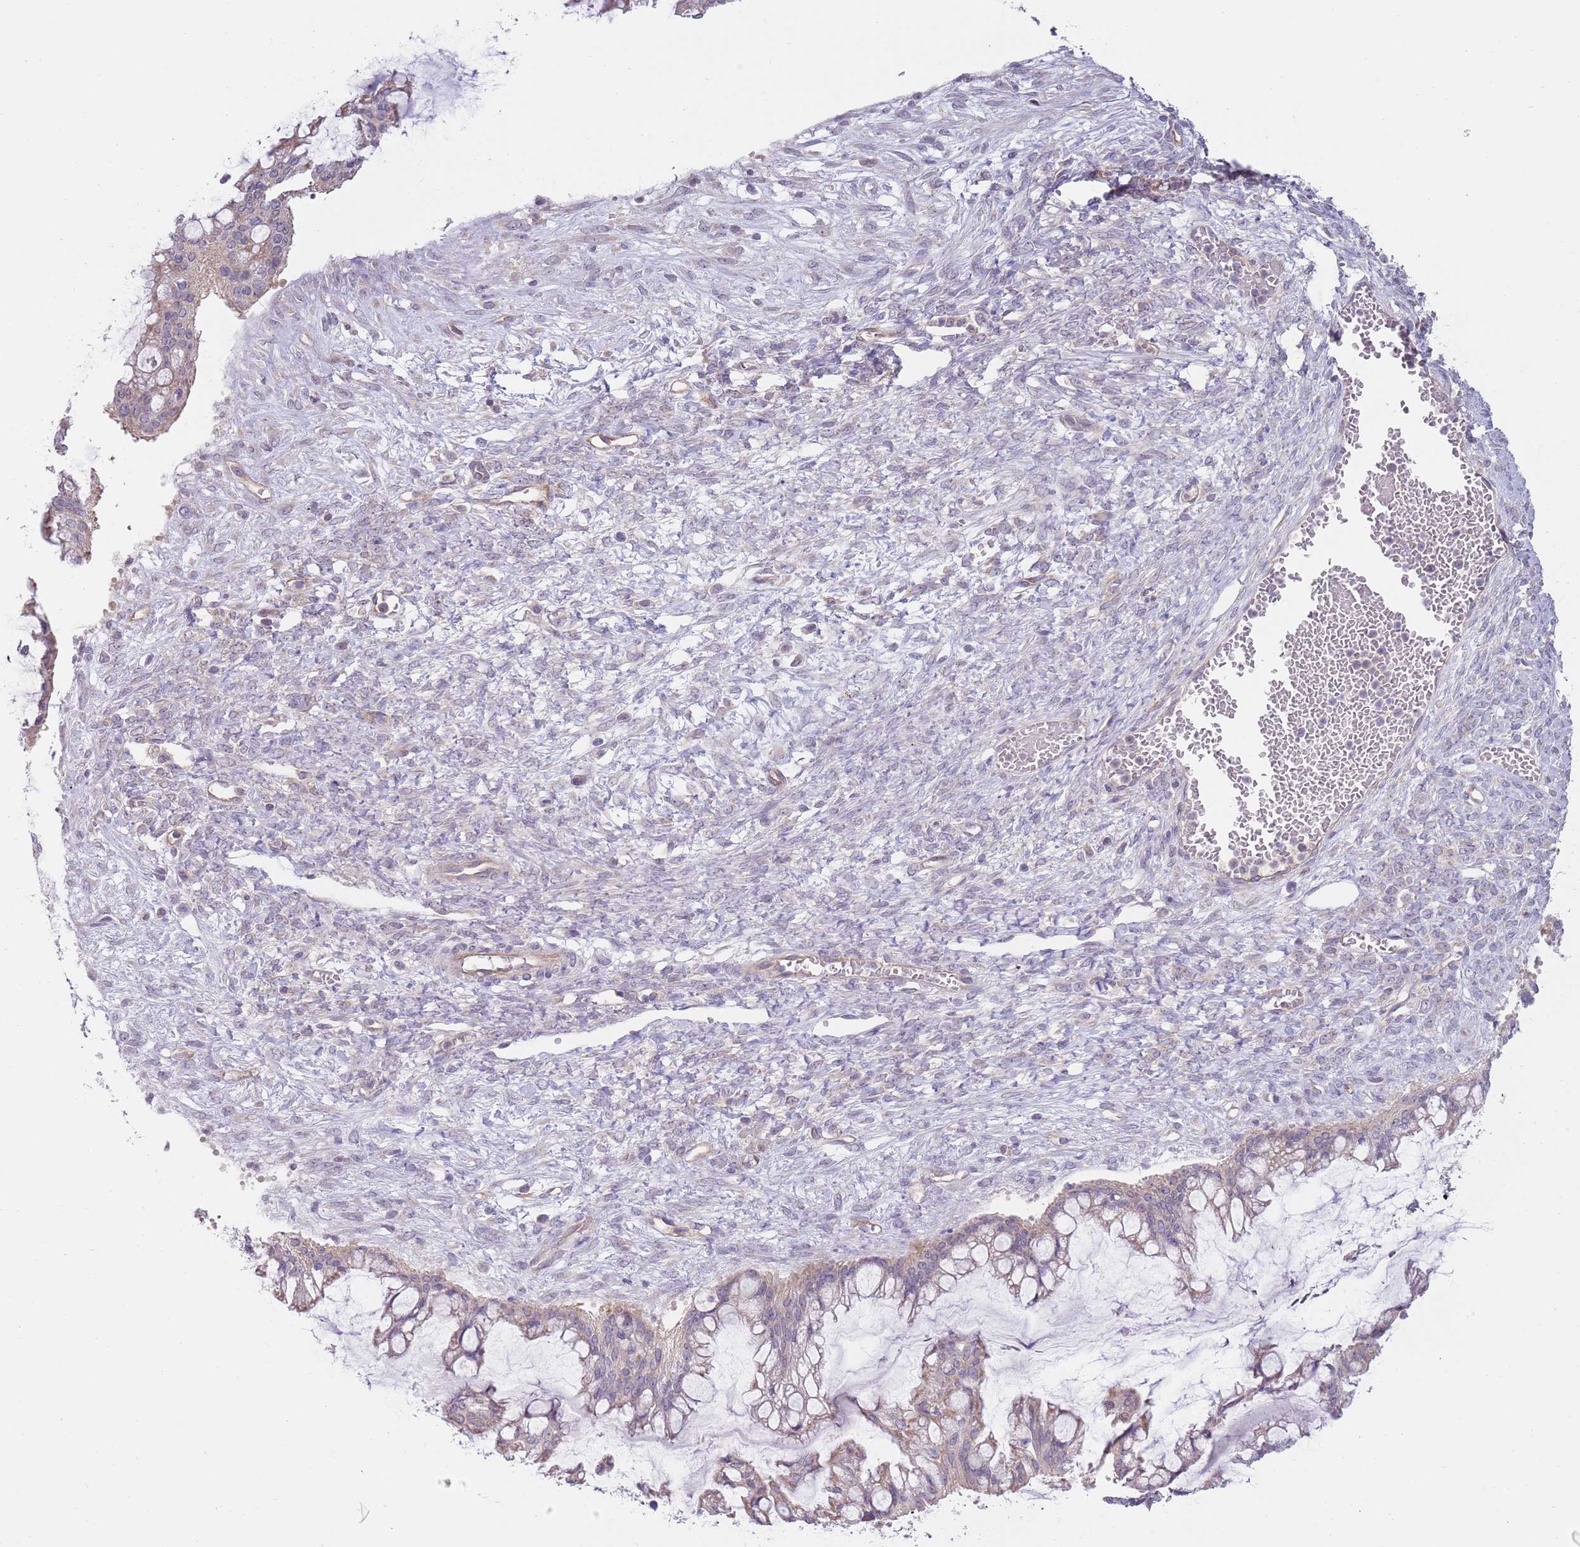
{"staining": {"intensity": "weak", "quantity": "25%-75%", "location": "cytoplasmic/membranous"}, "tissue": "ovarian cancer", "cell_type": "Tumor cells", "image_type": "cancer", "snomed": [{"axis": "morphology", "description": "Cystadenocarcinoma, mucinous, NOS"}, {"axis": "topography", "description": "Ovary"}], "caption": "Weak cytoplasmic/membranous protein positivity is seen in about 25%-75% of tumor cells in ovarian cancer.", "gene": "SKOR2", "patient": {"sex": "female", "age": 73}}